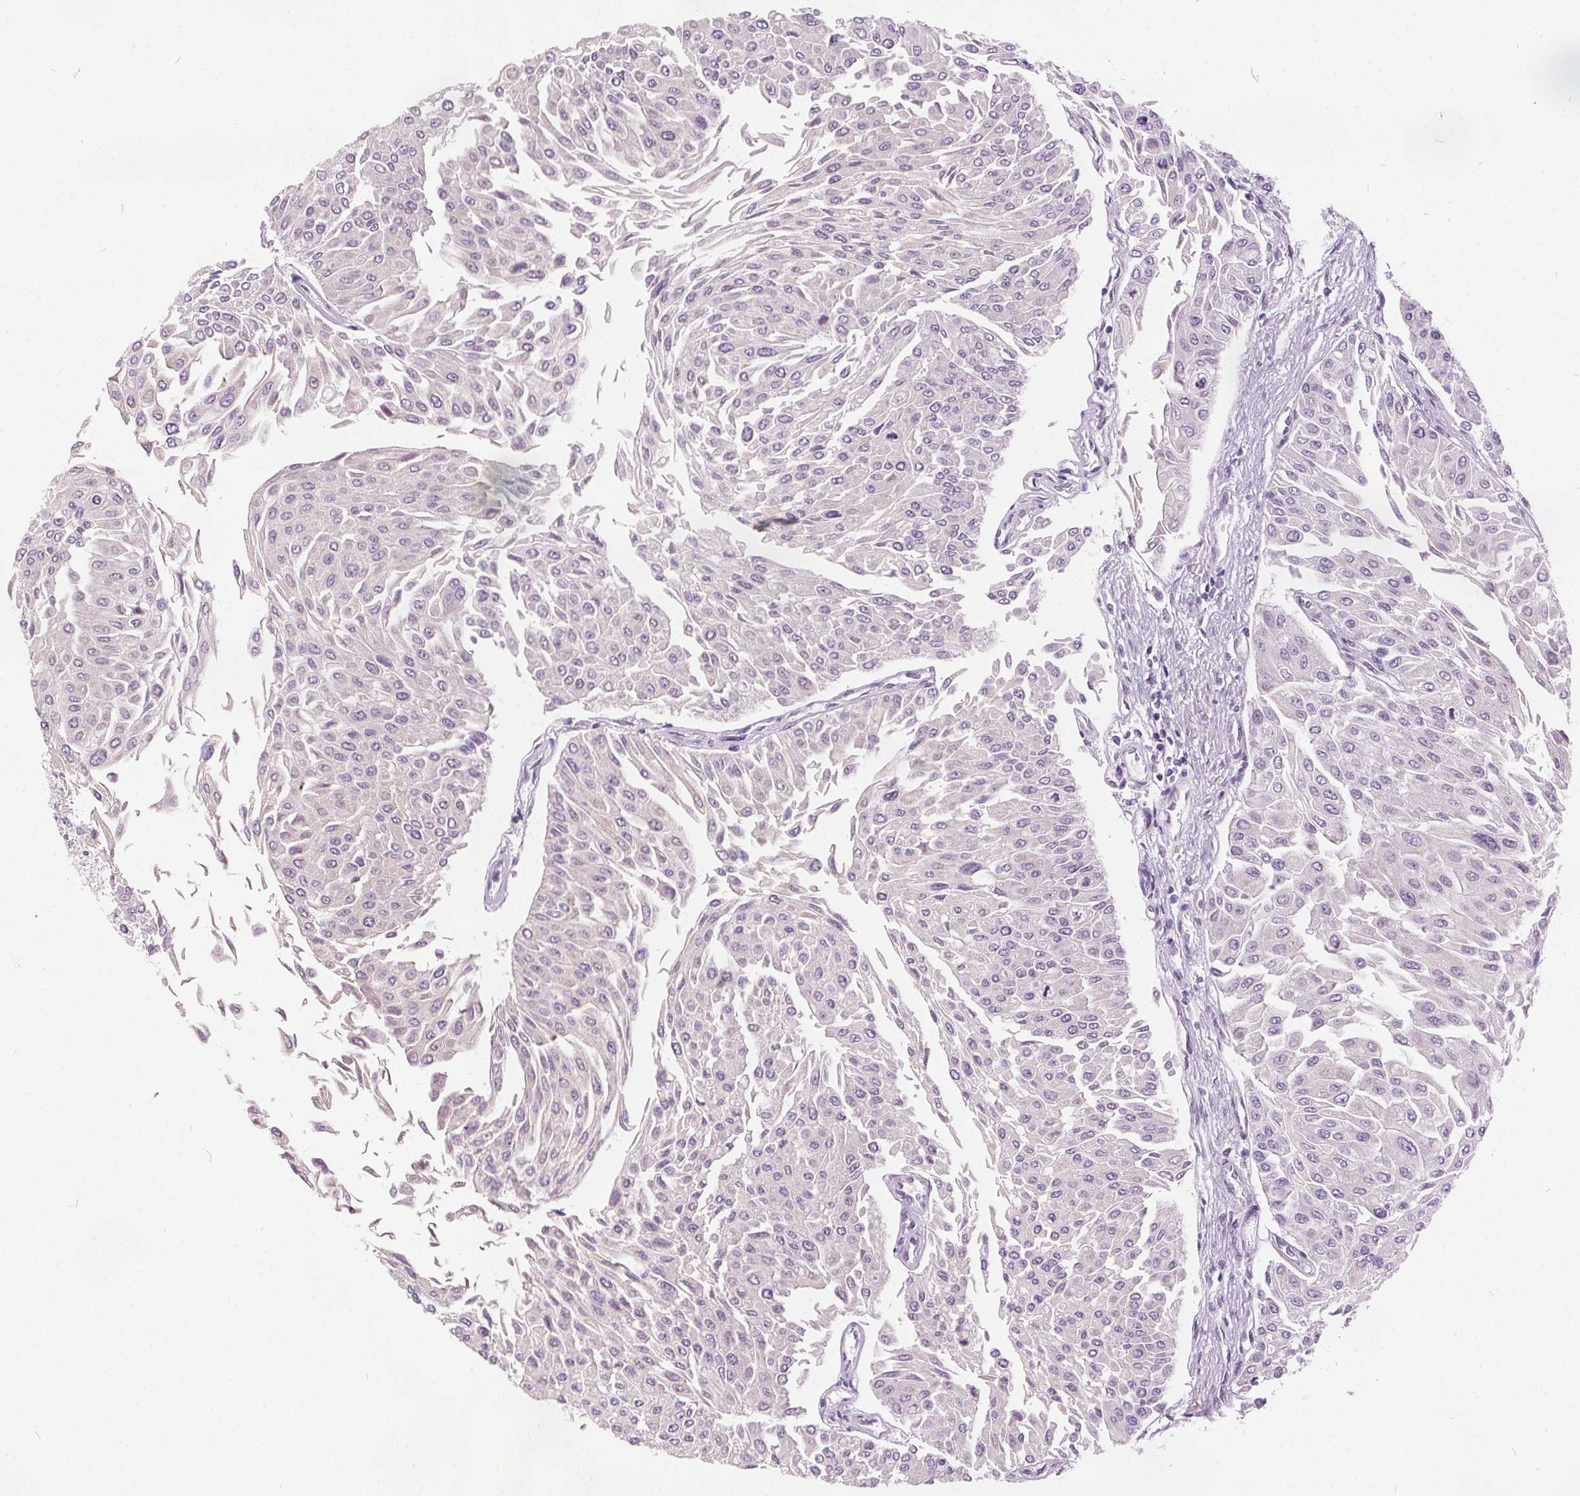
{"staining": {"intensity": "negative", "quantity": "none", "location": "none"}, "tissue": "urothelial cancer", "cell_type": "Tumor cells", "image_type": "cancer", "snomed": [{"axis": "morphology", "description": "Urothelial carcinoma, NOS"}, {"axis": "topography", "description": "Urinary bladder"}], "caption": "A high-resolution photomicrograph shows IHC staining of transitional cell carcinoma, which demonstrates no significant expression in tumor cells.", "gene": "ACOX2", "patient": {"sex": "male", "age": 67}}